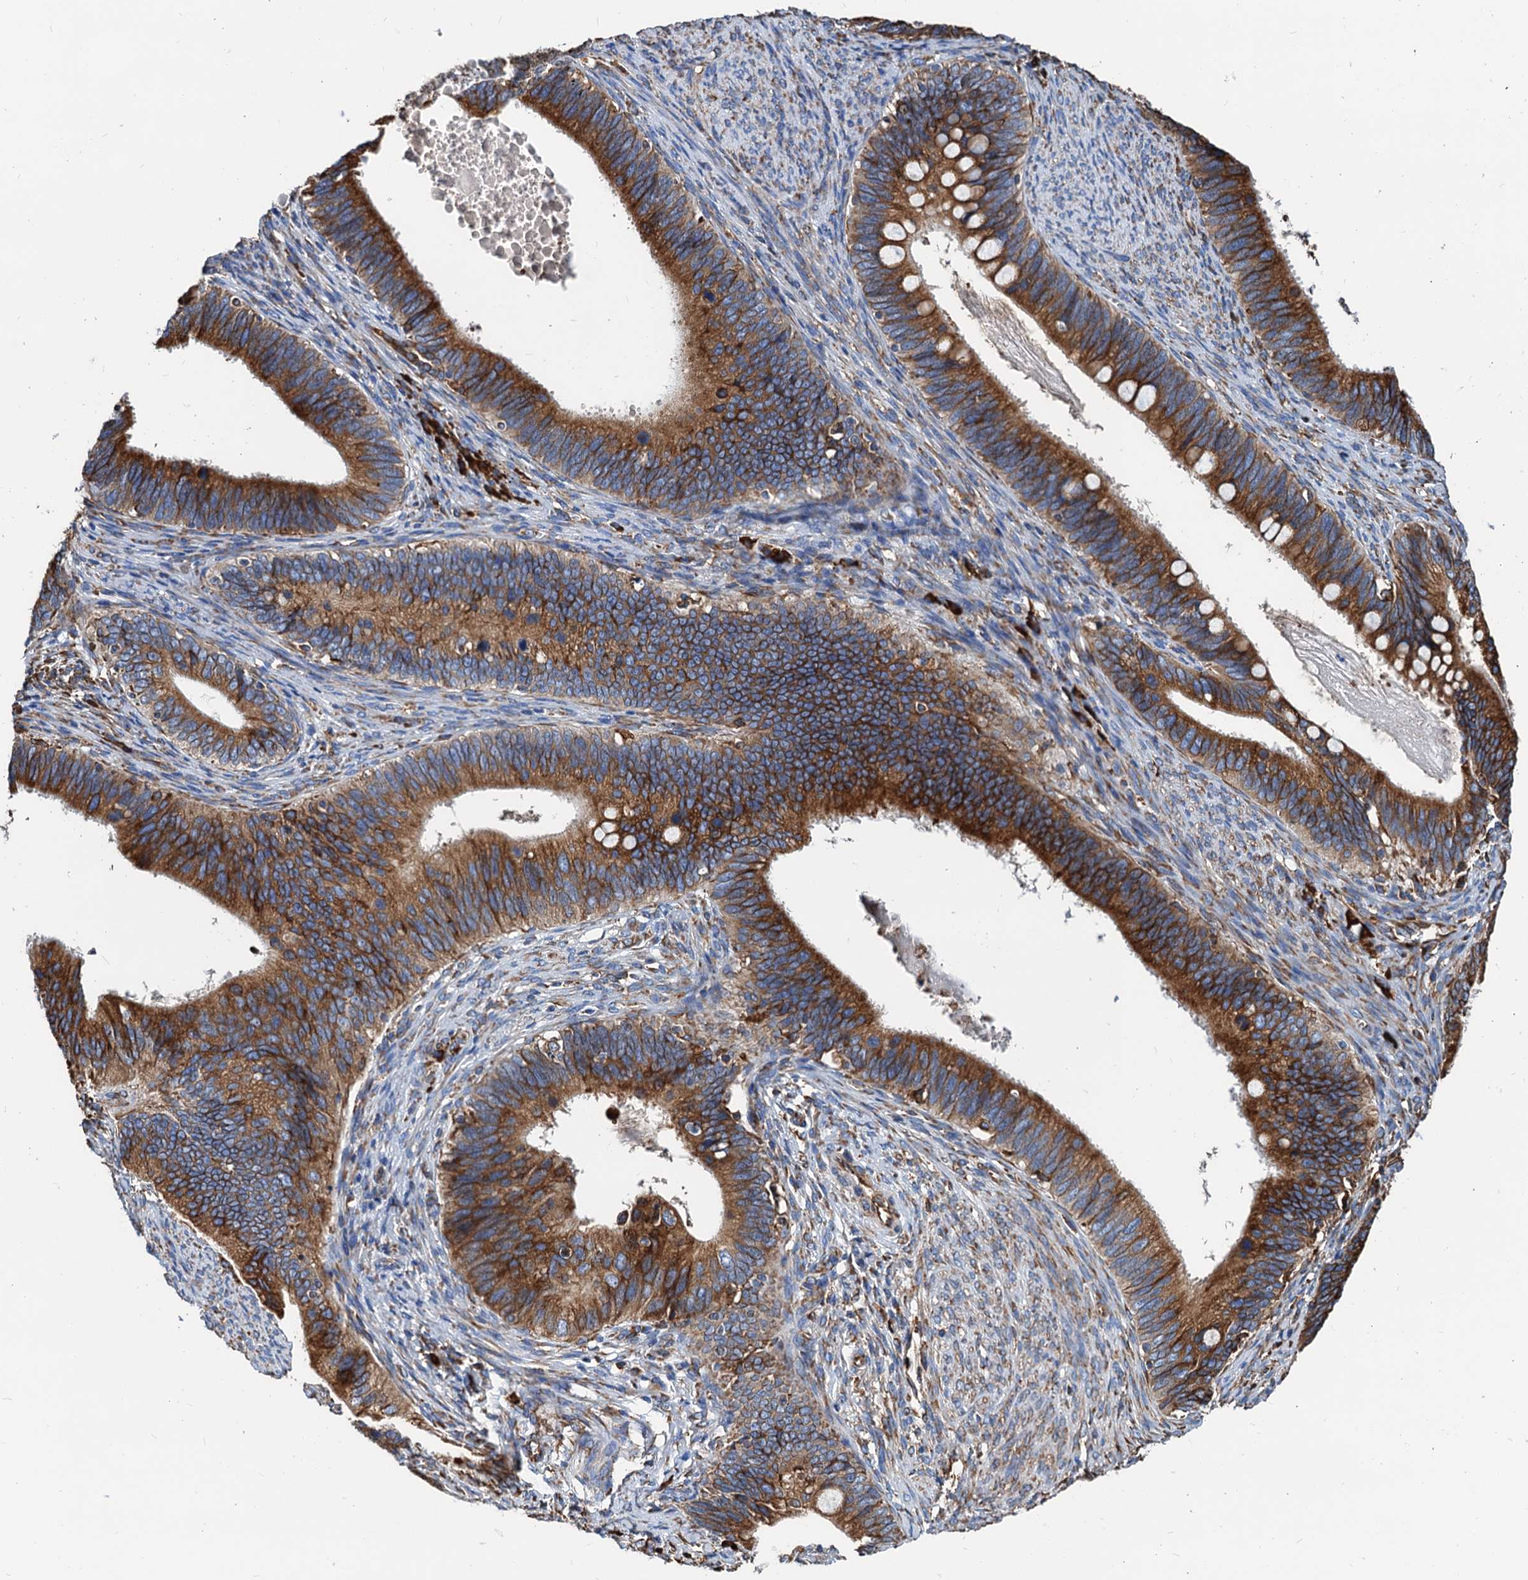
{"staining": {"intensity": "strong", "quantity": ">75%", "location": "cytoplasmic/membranous"}, "tissue": "cervical cancer", "cell_type": "Tumor cells", "image_type": "cancer", "snomed": [{"axis": "morphology", "description": "Adenocarcinoma, NOS"}, {"axis": "topography", "description": "Cervix"}], "caption": "The immunohistochemical stain labels strong cytoplasmic/membranous staining in tumor cells of adenocarcinoma (cervical) tissue.", "gene": "HSPA5", "patient": {"sex": "female", "age": 42}}